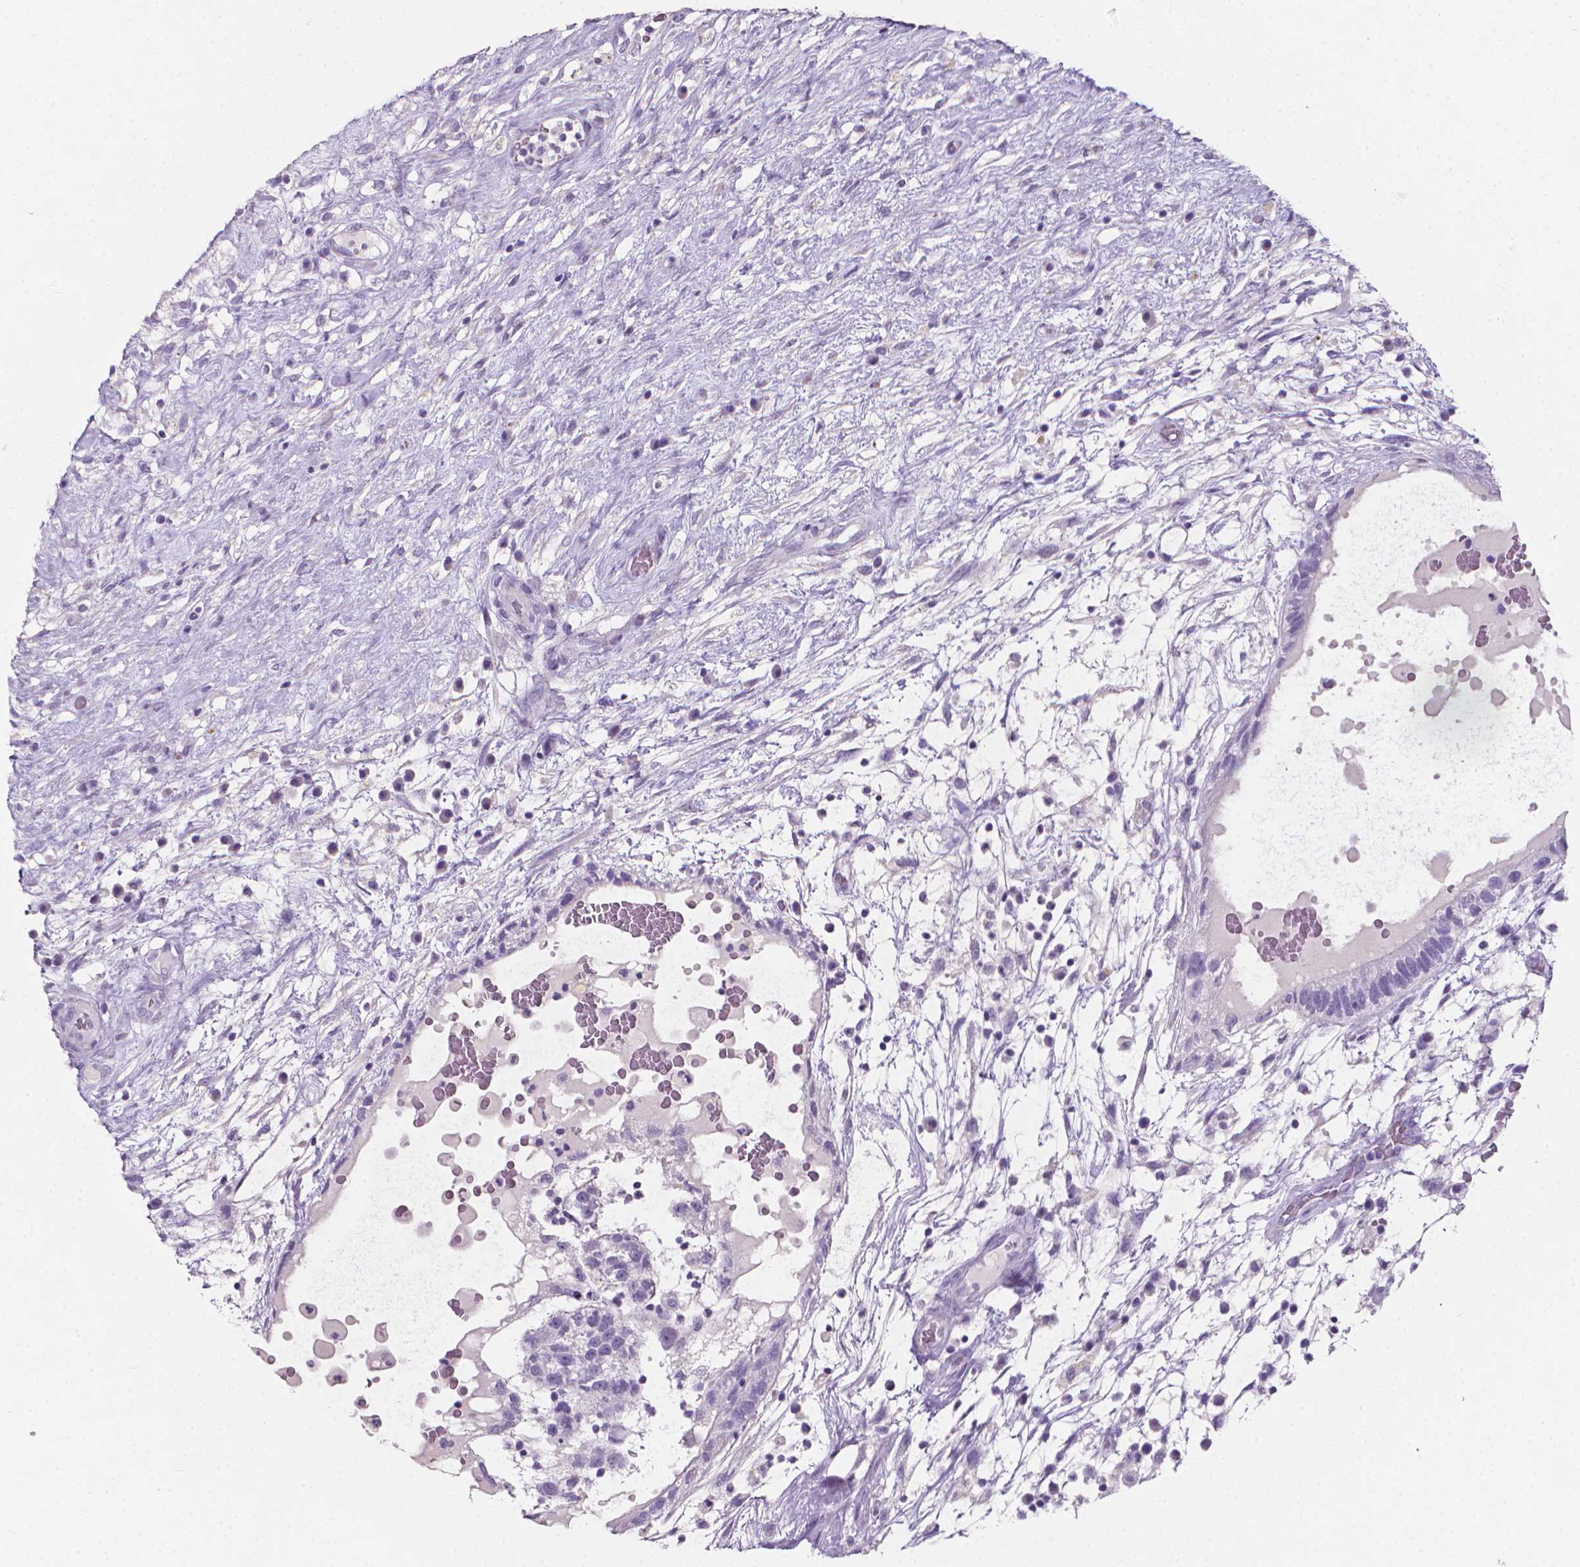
{"staining": {"intensity": "negative", "quantity": "none", "location": "none"}, "tissue": "testis cancer", "cell_type": "Tumor cells", "image_type": "cancer", "snomed": [{"axis": "morphology", "description": "Normal tissue, NOS"}, {"axis": "morphology", "description": "Carcinoma, Embryonal, NOS"}, {"axis": "topography", "description": "Testis"}], "caption": "Micrograph shows no significant protein expression in tumor cells of testis cancer.", "gene": "XPNPEP2", "patient": {"sex": "male", "age": 32}}